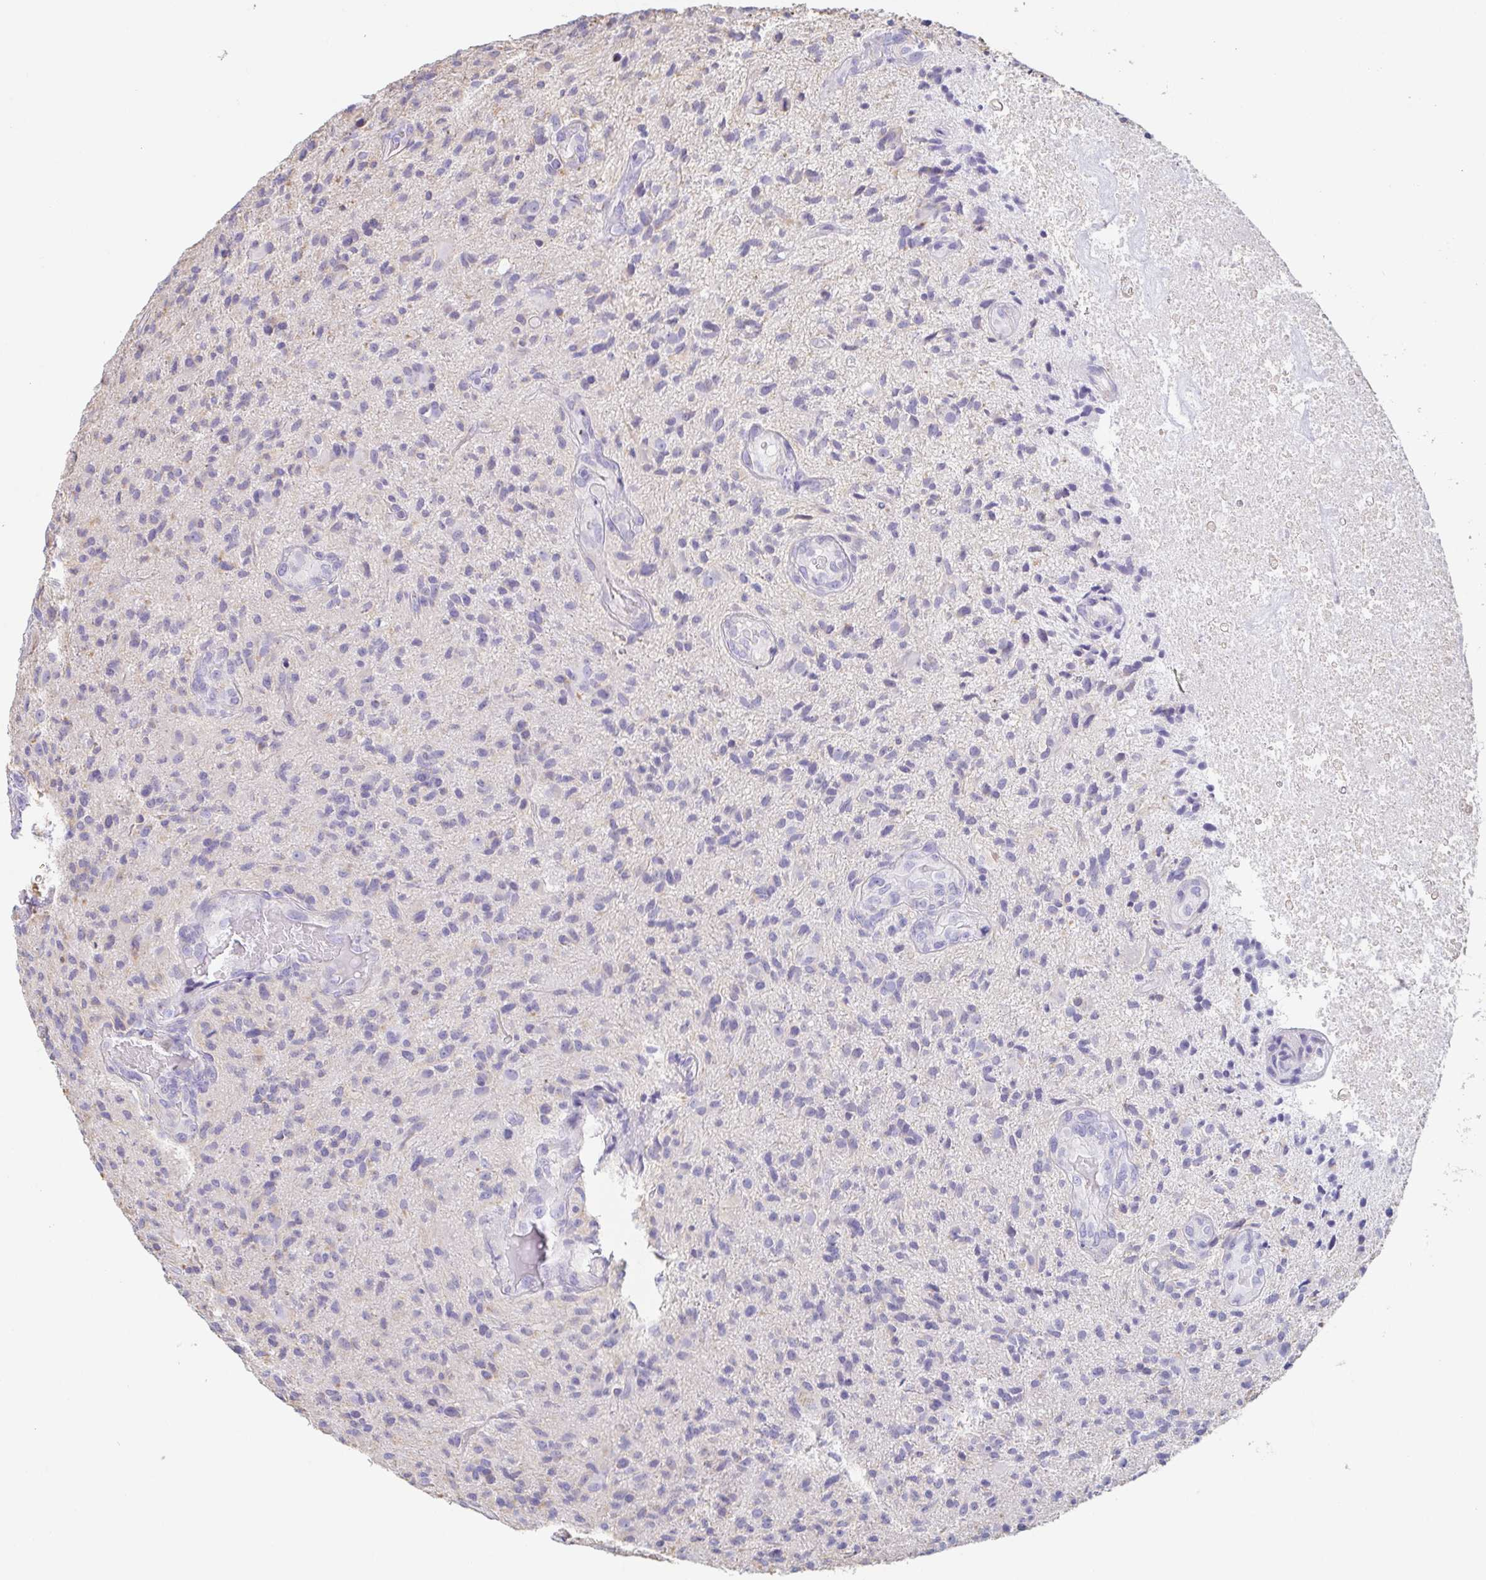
{"staining": {"intensity": "negative", "quantity": "none", "location": "none"}, "tissue": "glioma", "cell_type": "Tumor cells", "image_type": "cancer", "snomed": [{"axis": "morphology", "description": "Glioma, malignant, High grade"}, {"axis": "topography", "description": "Brain"}], "caption": "DAB immunohistochemical staining of human malignant glioma (high-grade) exhibits no significant positivity in tumor cells.", "gene": "PRR27", "patient": {"sex": "male", "age": 55}}